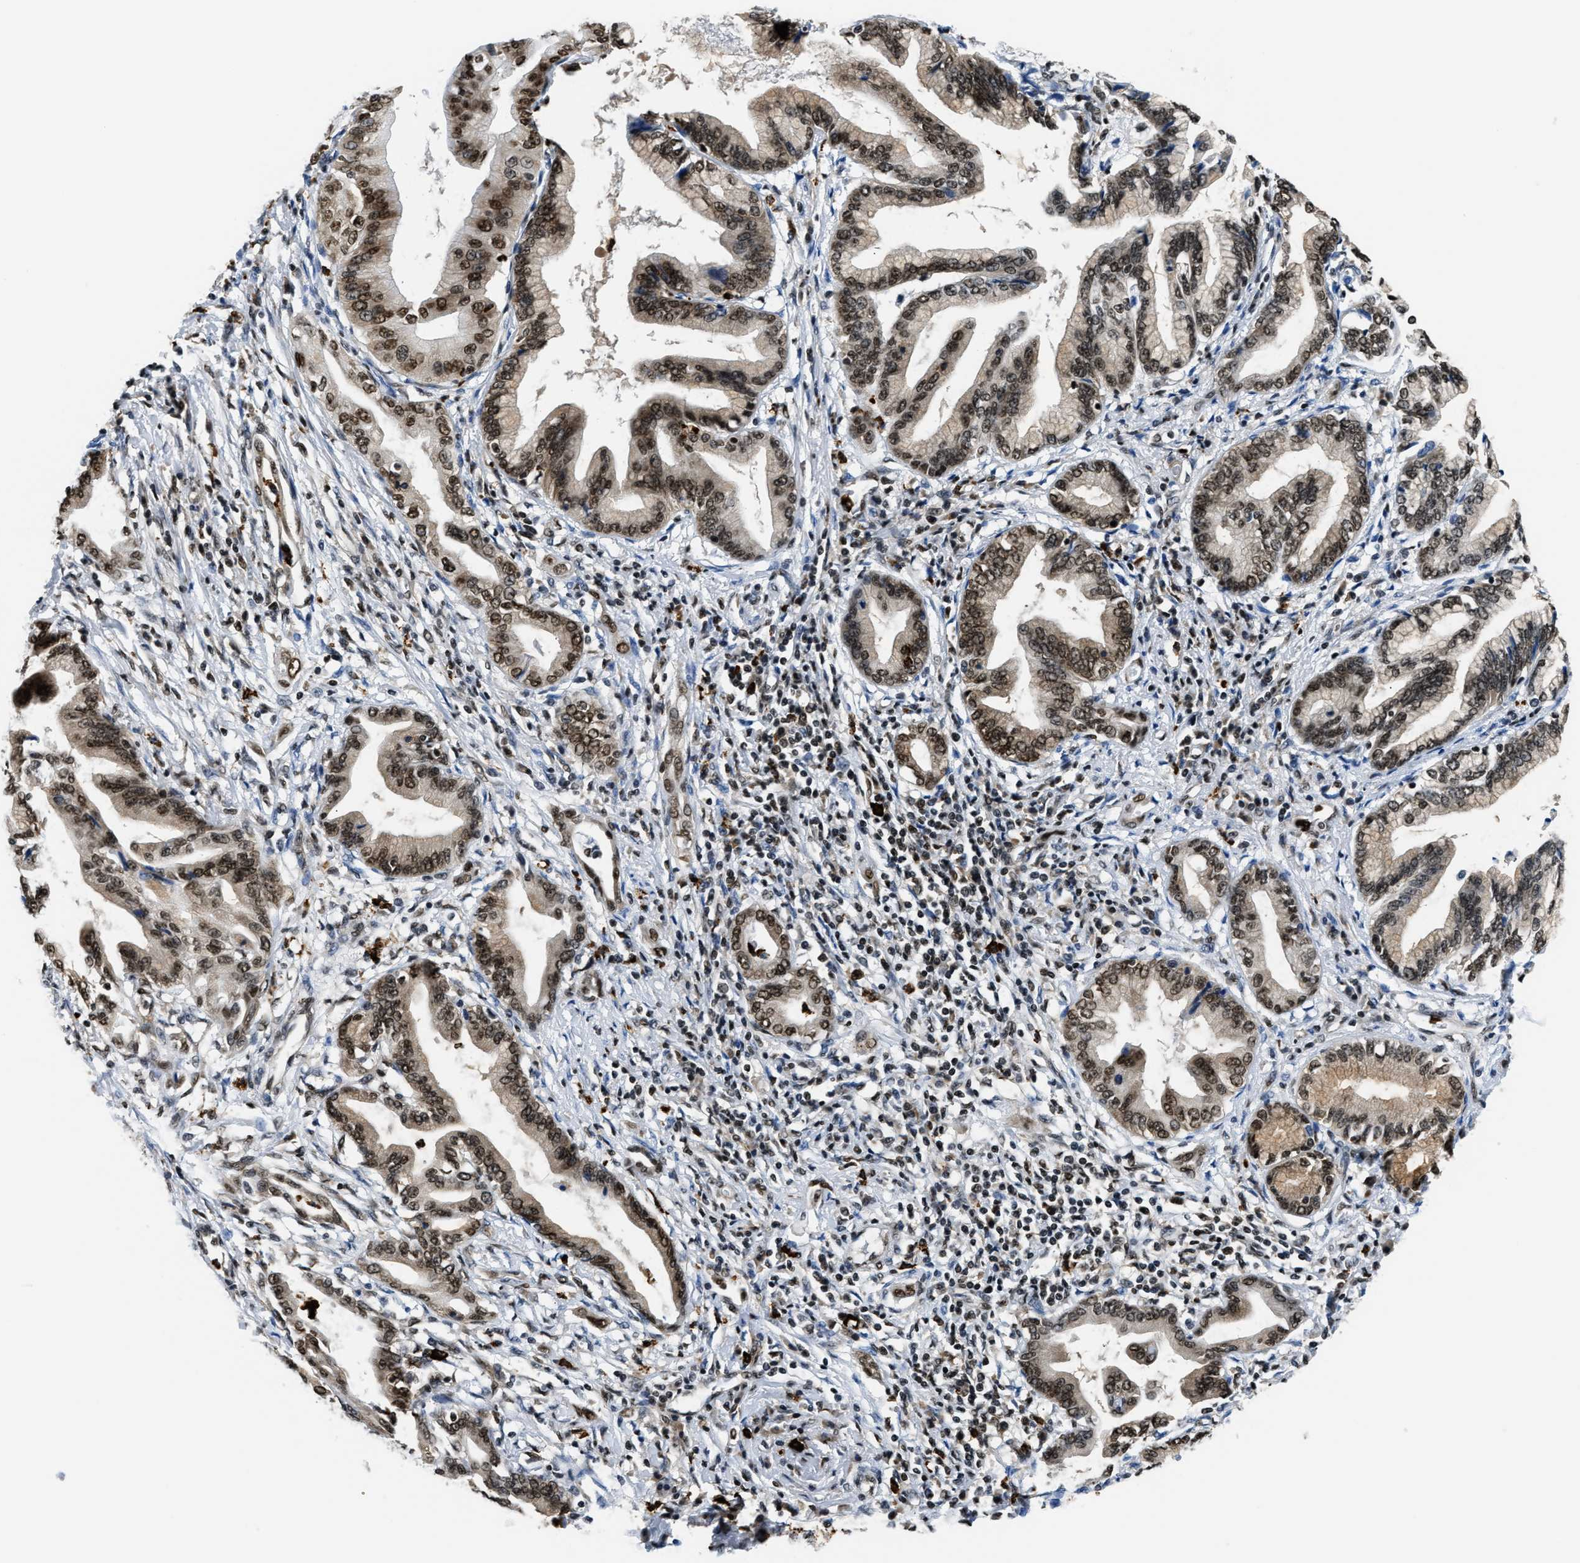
{"staining": {"intensity": "moderate", "quantity": ">75%", "location": "nuclear"}, "tissue": "pancreatic cancer", "cell_type": "Tumor cells", "image_type": "cancer", "snomed": [{"axis": "morphology", "description": "Adenocarcinoma, NOS"}, {"axis": "topography", "description": "Pancreas"}], "caption": "Immunohistochemistry photomicrograph of neoplastic tissue: human adenocarcinoma (pancreatic) stained using IHC shows medium levels of moderate protein expression localized specifically in the nuclear of tumor cells, appearing as a nuclear brown color.", "gene": "CCNDBP1", "patient": {"sex": "female", "age": 64}}